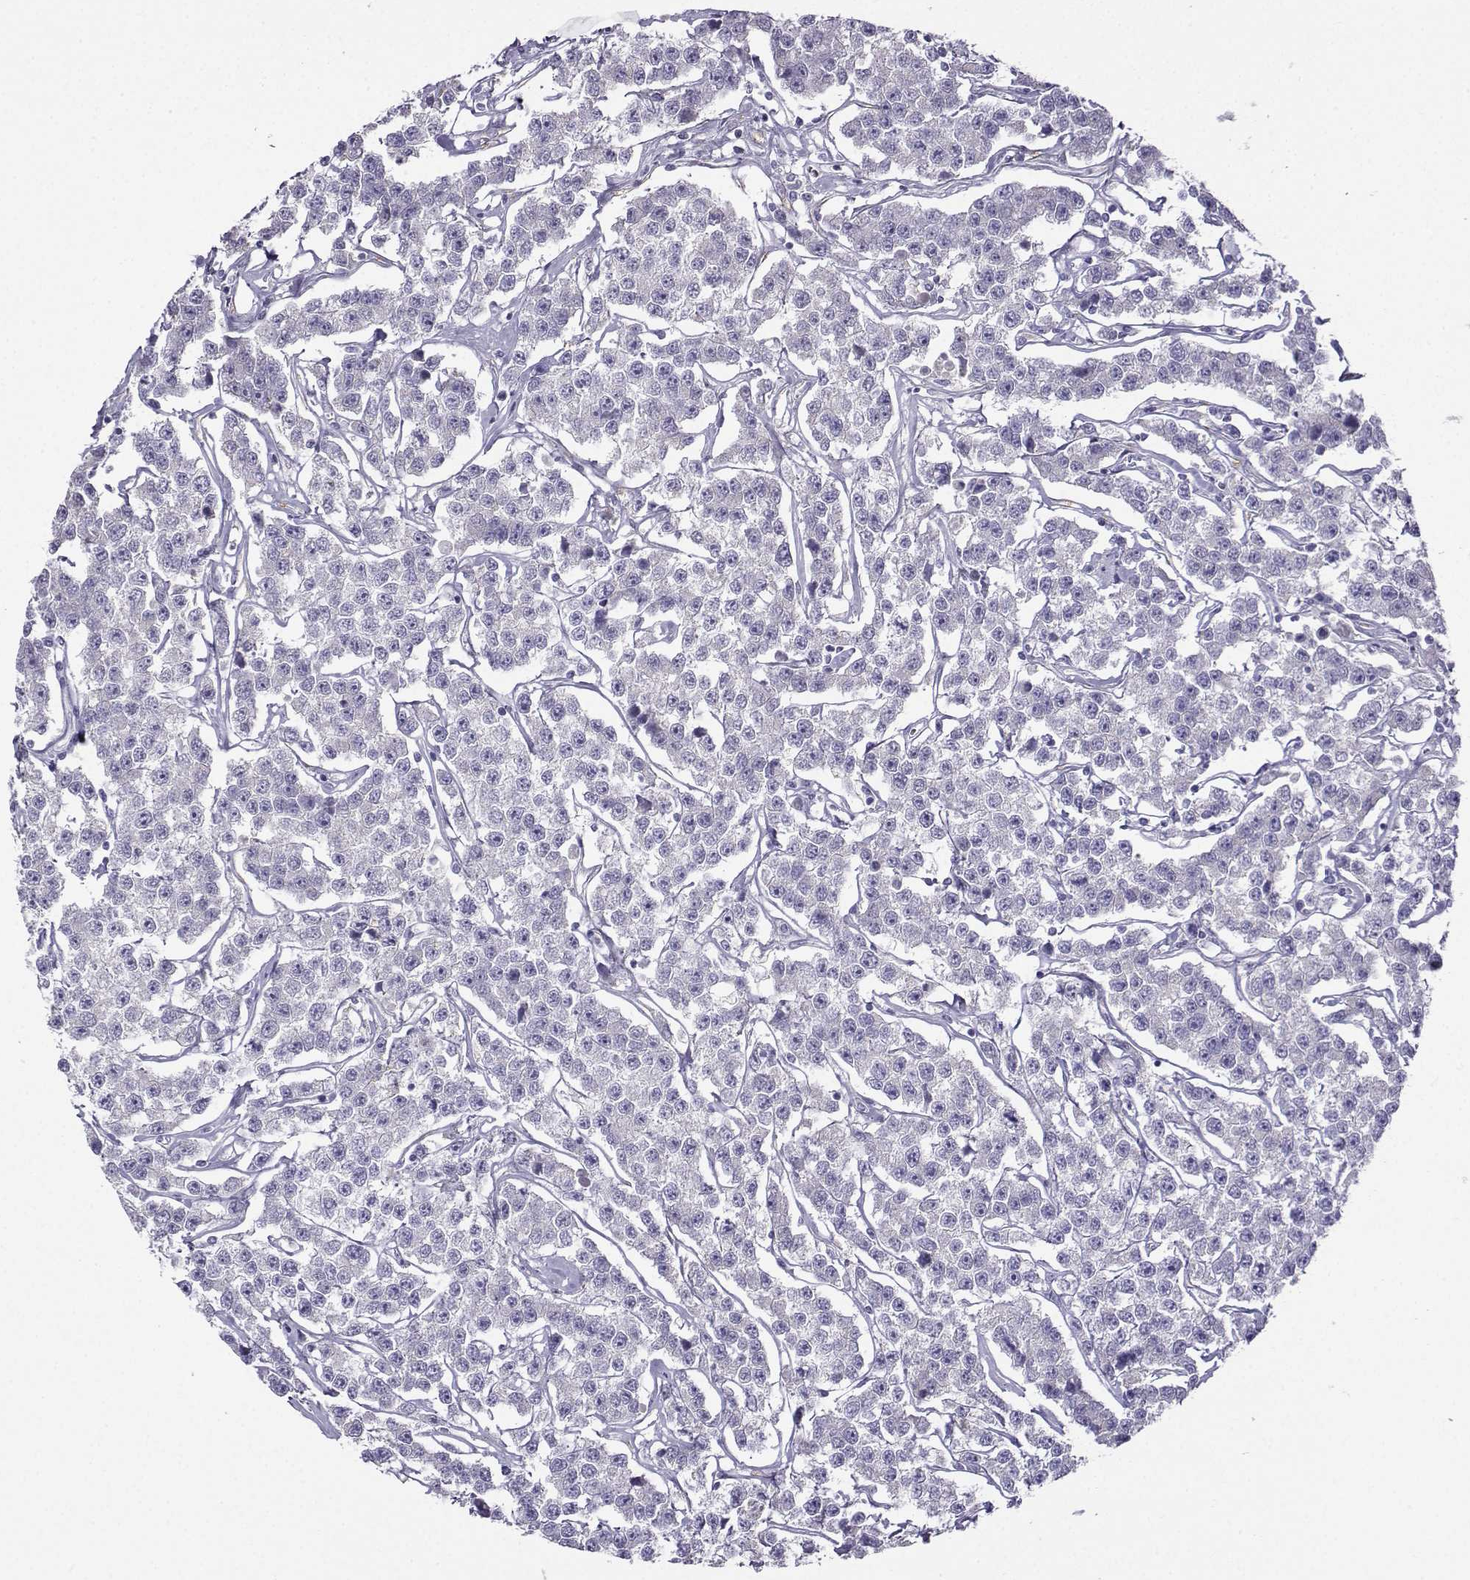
{"staining": {"intensity": "negative", "quantity": "none", "location": "none"}, "tissue": "testis cancer", "cell_type": "Tumor cells", "image_type": "cancer", "snomed": [{"axis": "morphology", "description": "Seminoma, NOS"}, {"axis": "topography", "description": "Testis"}], "caption": "High magnification brightfield microscopy of testis cancer stained with DAB (brown) and counterstained with hematoxylin (blue): tumor cells show no significant expression.", "gene": "FBXO24", "patient": {"sex": "male", "age": 59}}